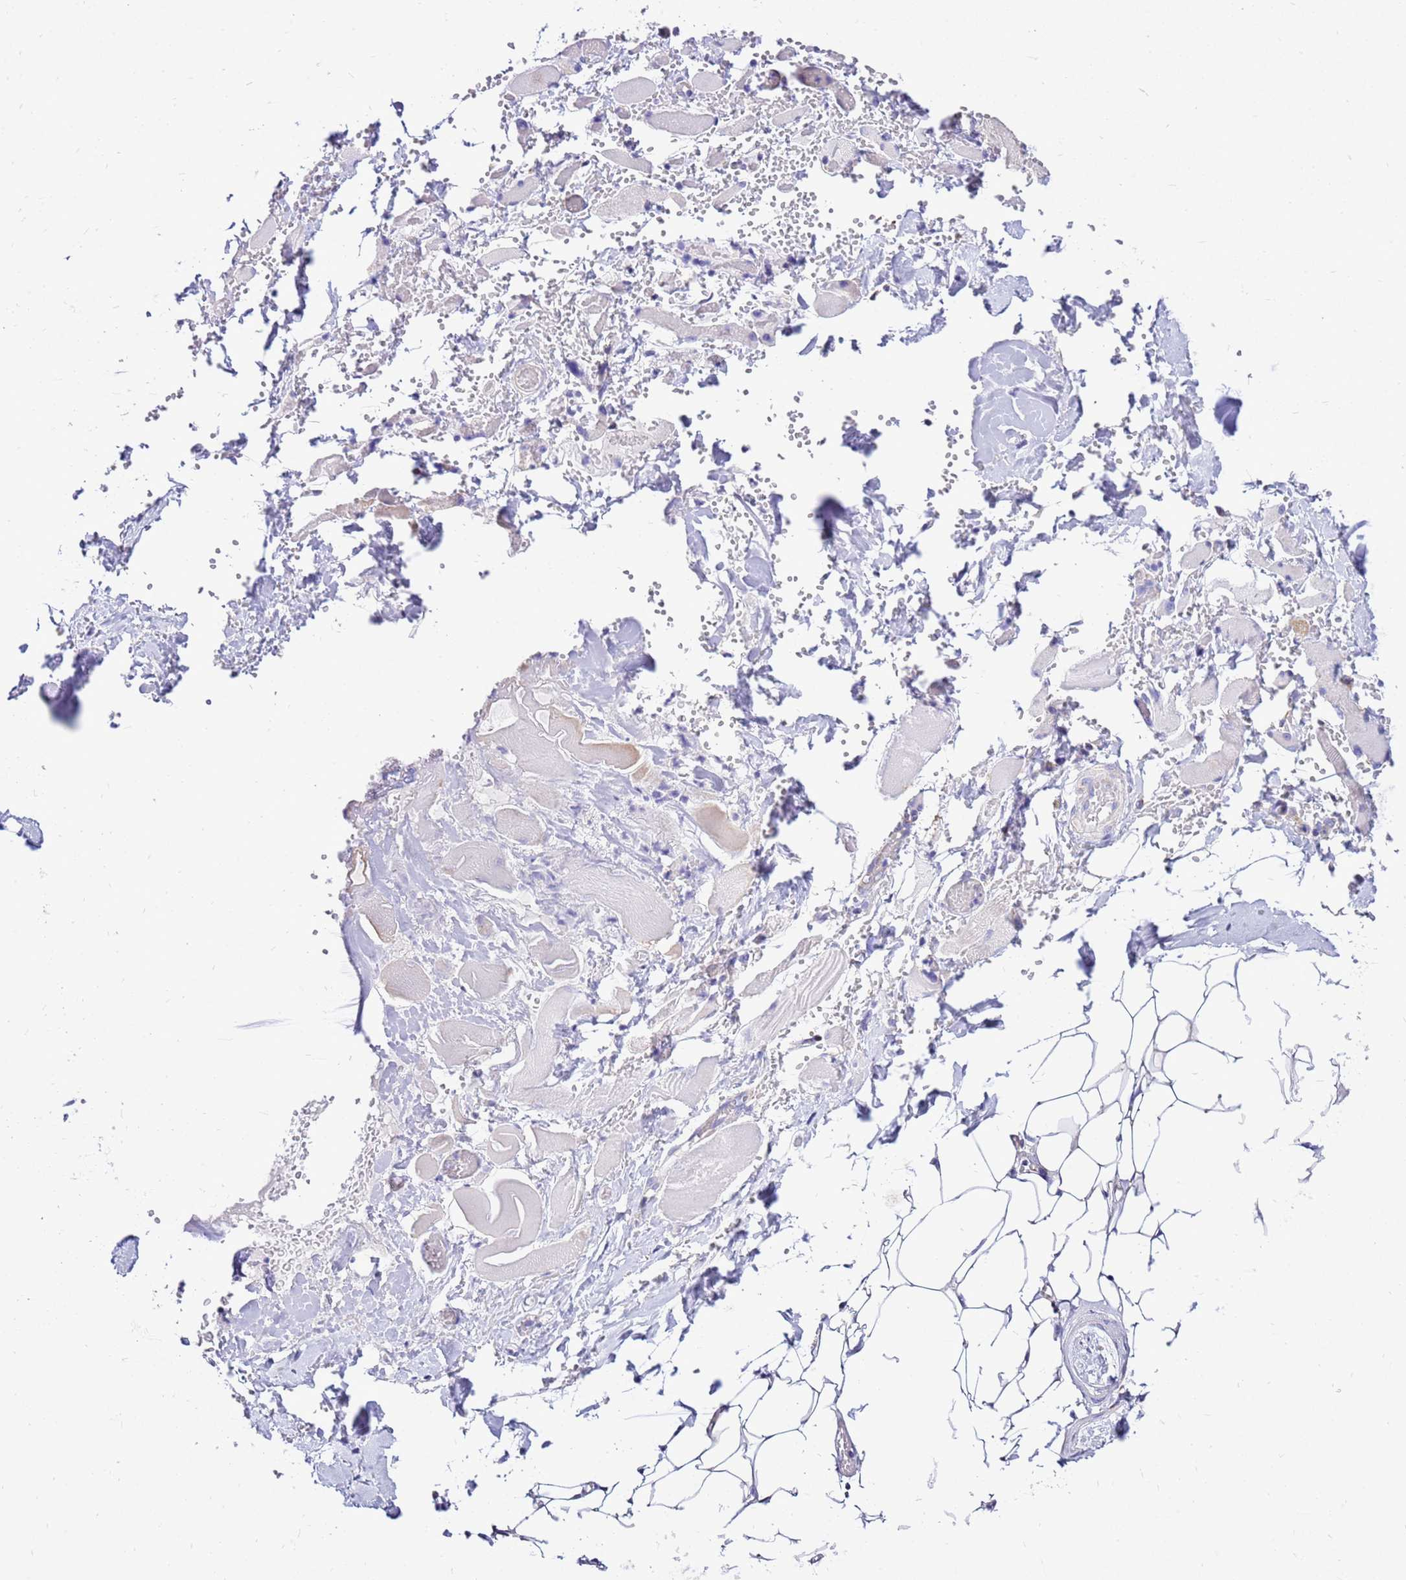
{"staining": {"intensity": "negative", "quantity": "none", "location": "none"}, "tissue": "skeletal muscle", "cell_type": "Myocytes", "image_type": "normal", "snomed": [{"axis": "morphology", "description": "Normal tissue, NOS"}, {"axis": "morphology", "description": "Basal cell carcinoma"}, {"axis": "topography", "description": "Skeletal muscle"}], "caption": "Image shows no significant protein positivity in myocytes of unremarkable skeletal muscle.", "gene": "IGF1R", "patient": {"sex": "female", "age": 64}}